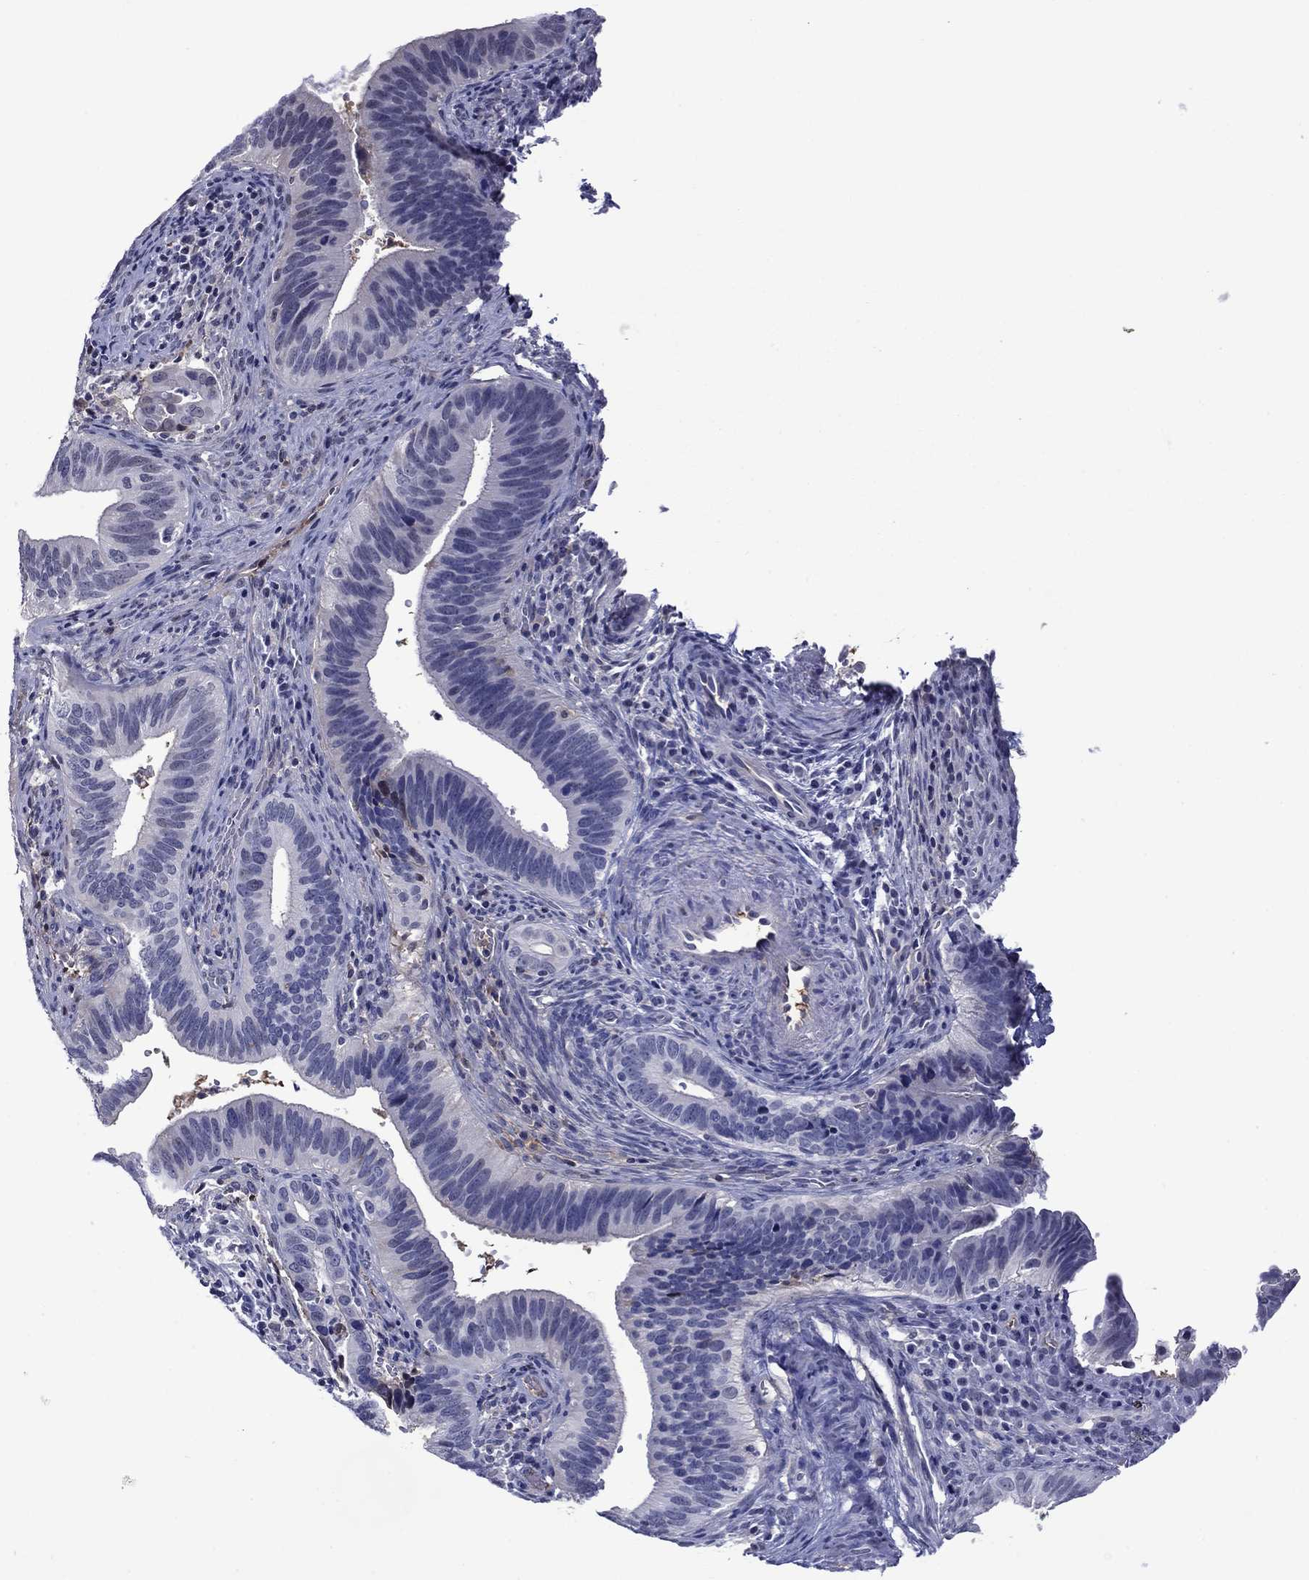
{"staining": {"intensity": "negative", "quantity": "none", "location": "none"}, "tissue": "cervical cancer", "cell_type": "Tumor cells", "image_type": "cancer", "snomed": [{"axis": "morphology", "description": "Adenocarcinoma, NOS"}, {"axis": "topography", "description": "Cervix"}], "caption": "Cervical adenocarcinoma was stained to show a protein in brown. There is no significant staining in tumor cells.", "gene": "APOA2", "patient": {"sex": "female", "age": 42}}